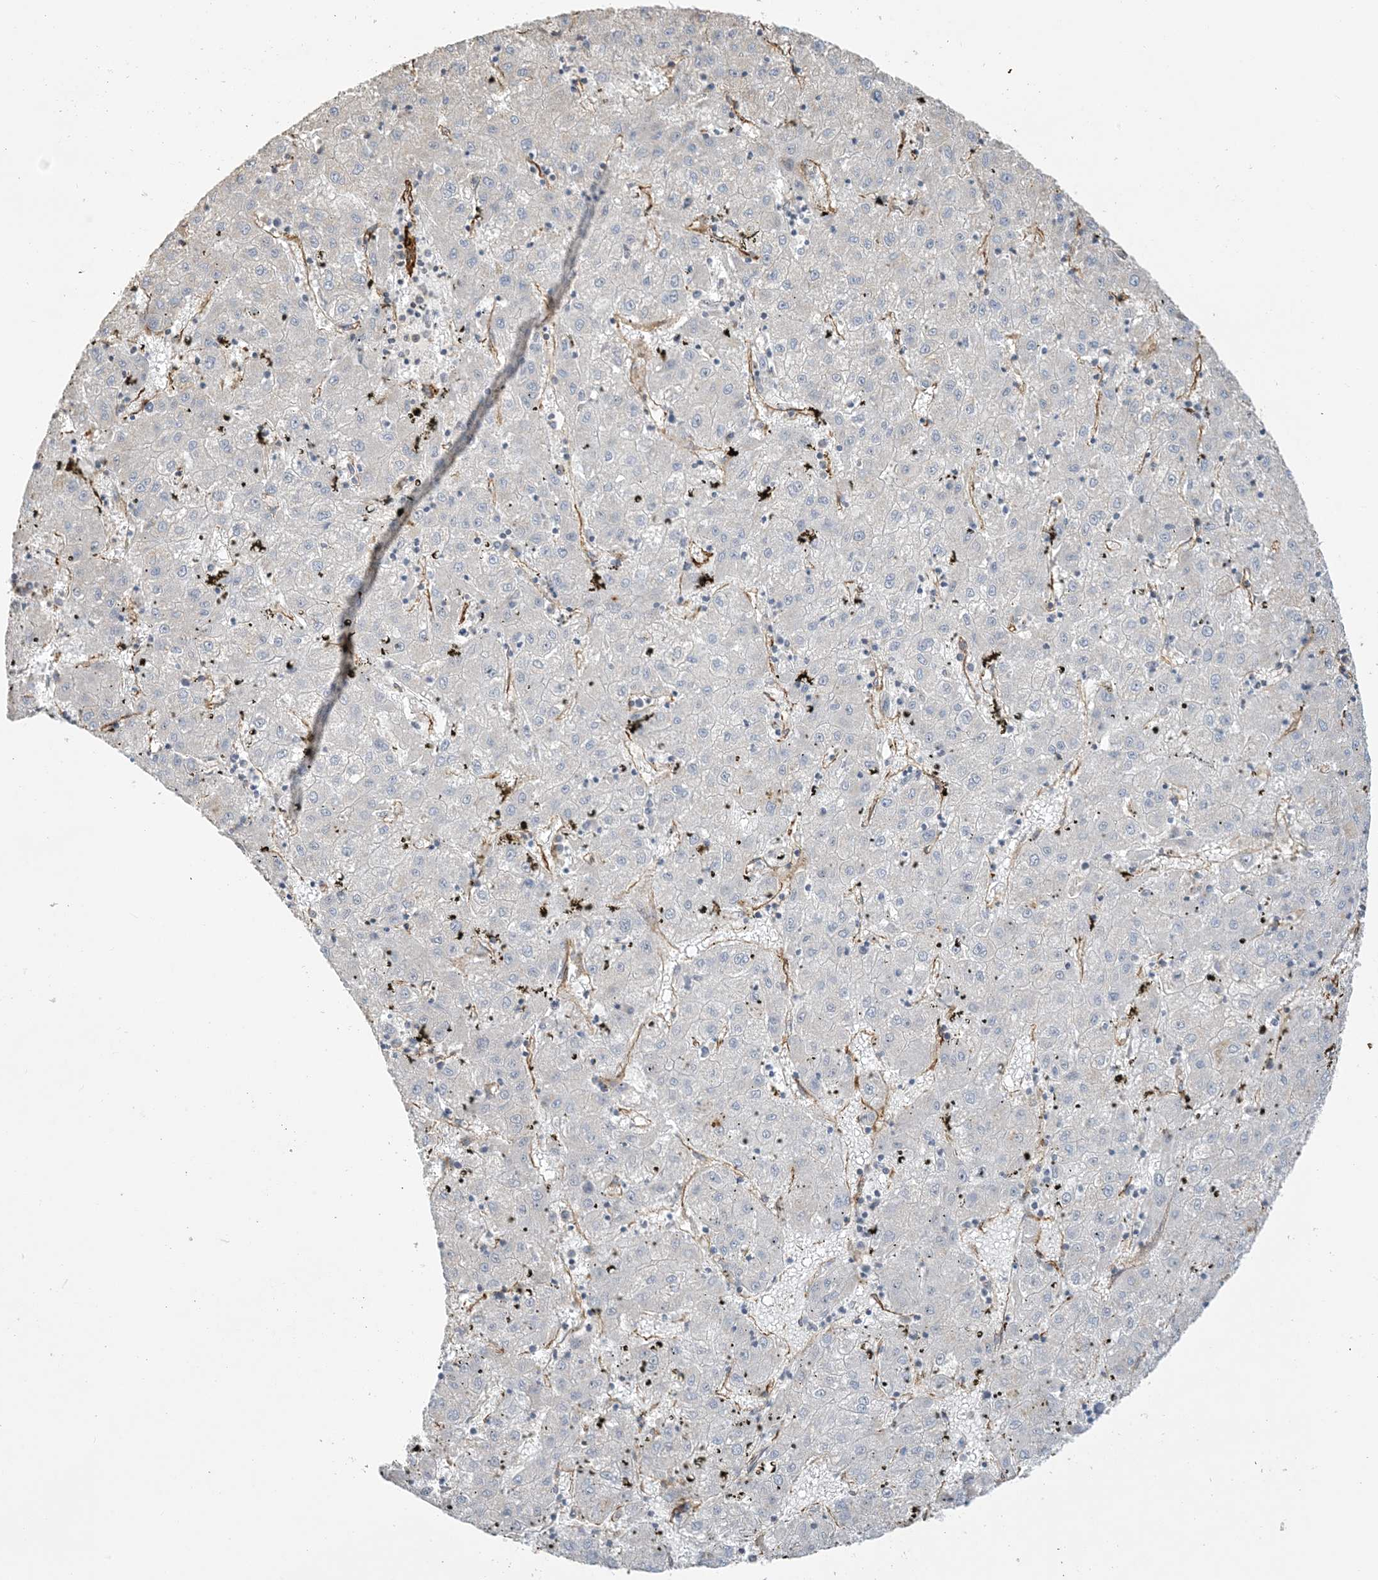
{"staining": {"intensity": "negative", "quantity": "none", "location": "none"}, "tissue": "liver cancer", "cell_type": "Tumor cells", "image_type": "cancer", "snomed": [{"axis": "morphology", "description": "Carcinoma, Hepatocellular, NOS"}, {"axis": "topography", "description": "Liver"}], "caption": "The immunohistochemistry histopathology image has no significant positivity in tumor cells of liver cancer (hepatocellular carcinoma) tissue.", "gene": "AGA", "patient": {"sex": "male", "age": 72}}